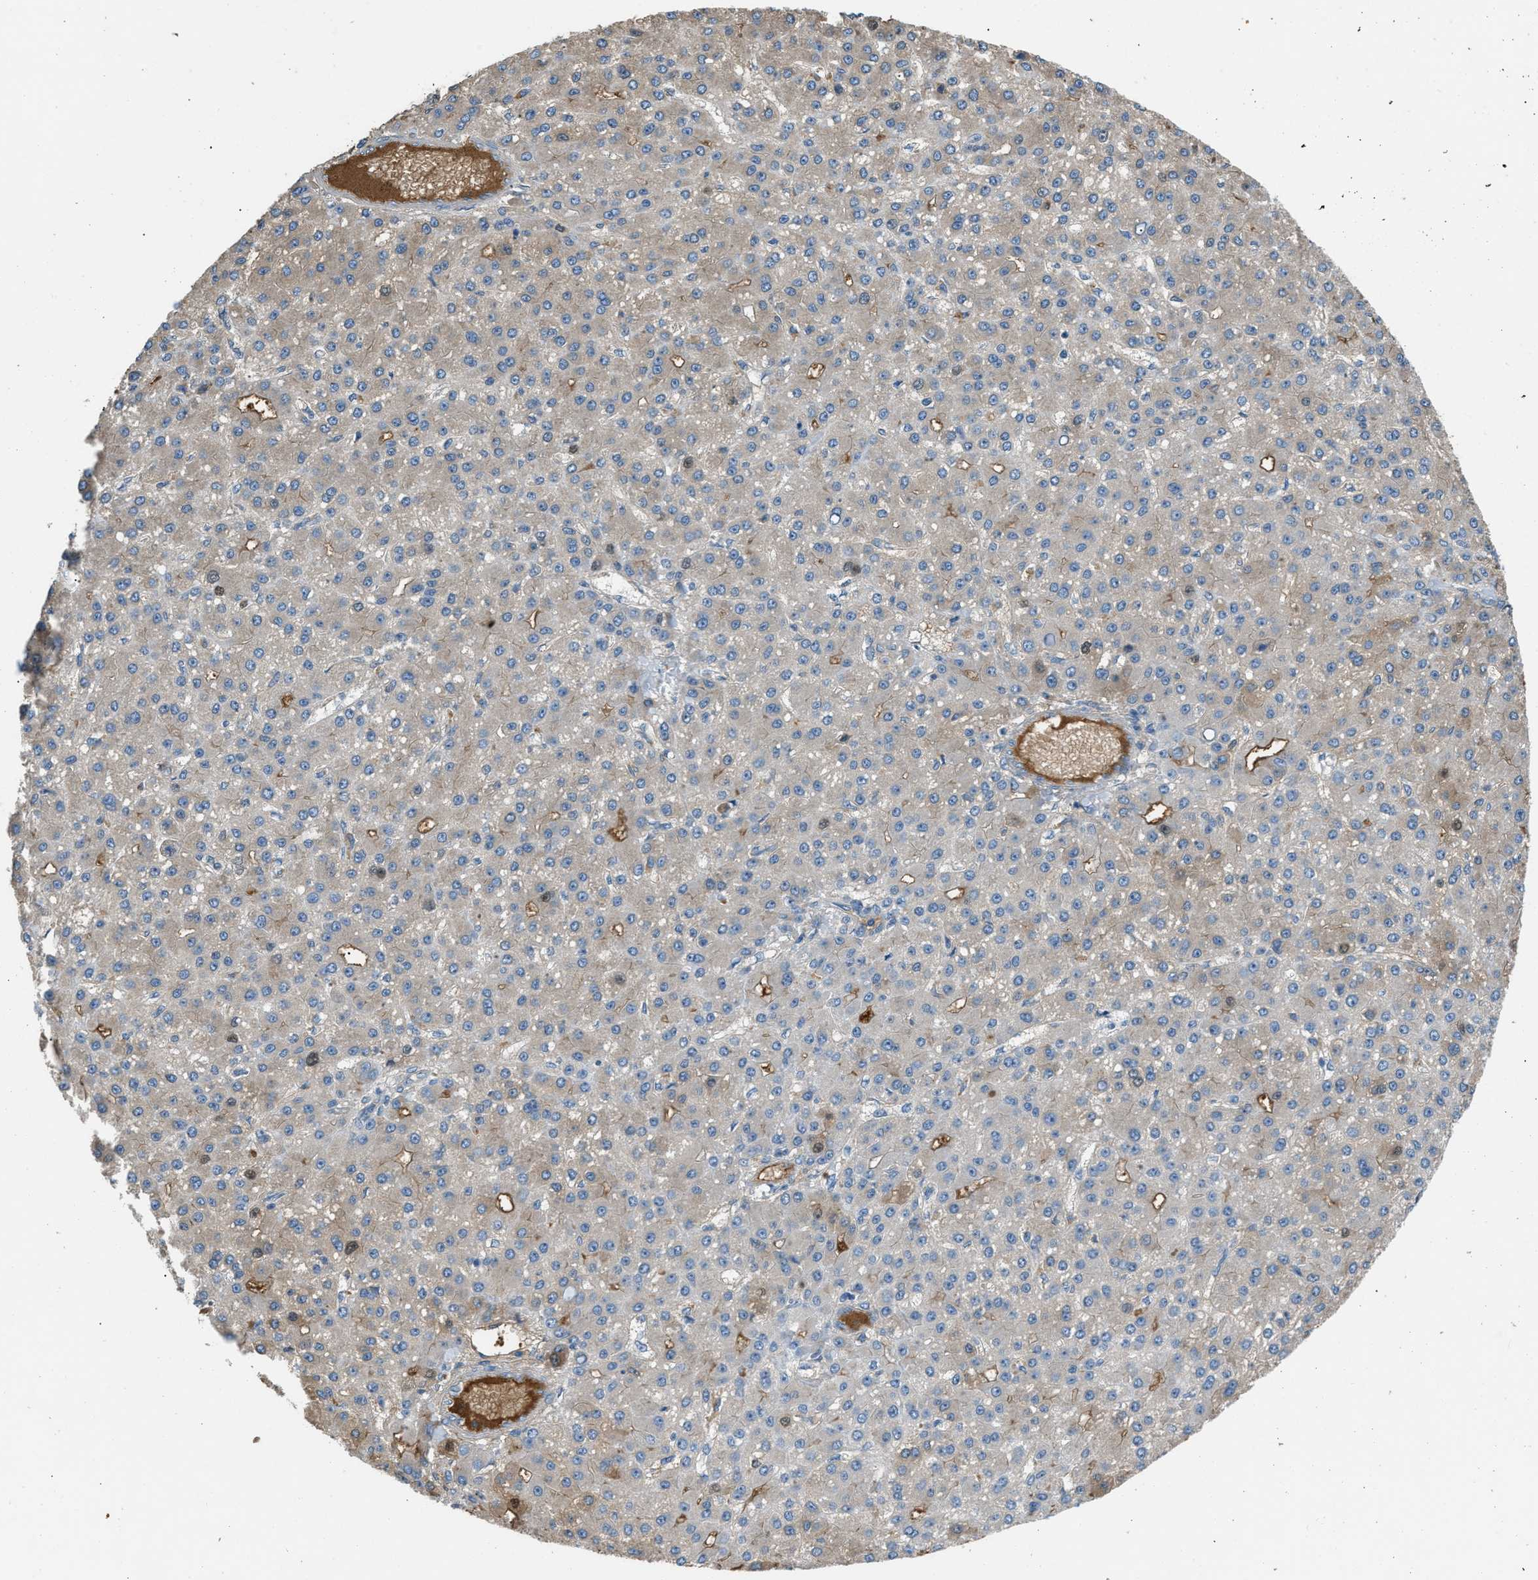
{"staining": {"intensity": "weak", "quantity": "<25%", "location": "cytoplasmic/membranous"}, "tissue": "liver cancer", "cell_type": "Tumor cells", "image_type": "cancer", "snomed": [{"axis": "morphology", "description": "Carcinoma, Hepatocellular, NOS"}, {"axis": "topography", "description": "Liver"}], "caption": "High magnification brightfield microscopy of hepatocellular carcinoma (liver) stained with DAB (brown) and counterstained with hematoxylin (blue): tumor cells show no significant expression.", "gene": "STC1", "patient": {"sex": "male", "age": 67}}